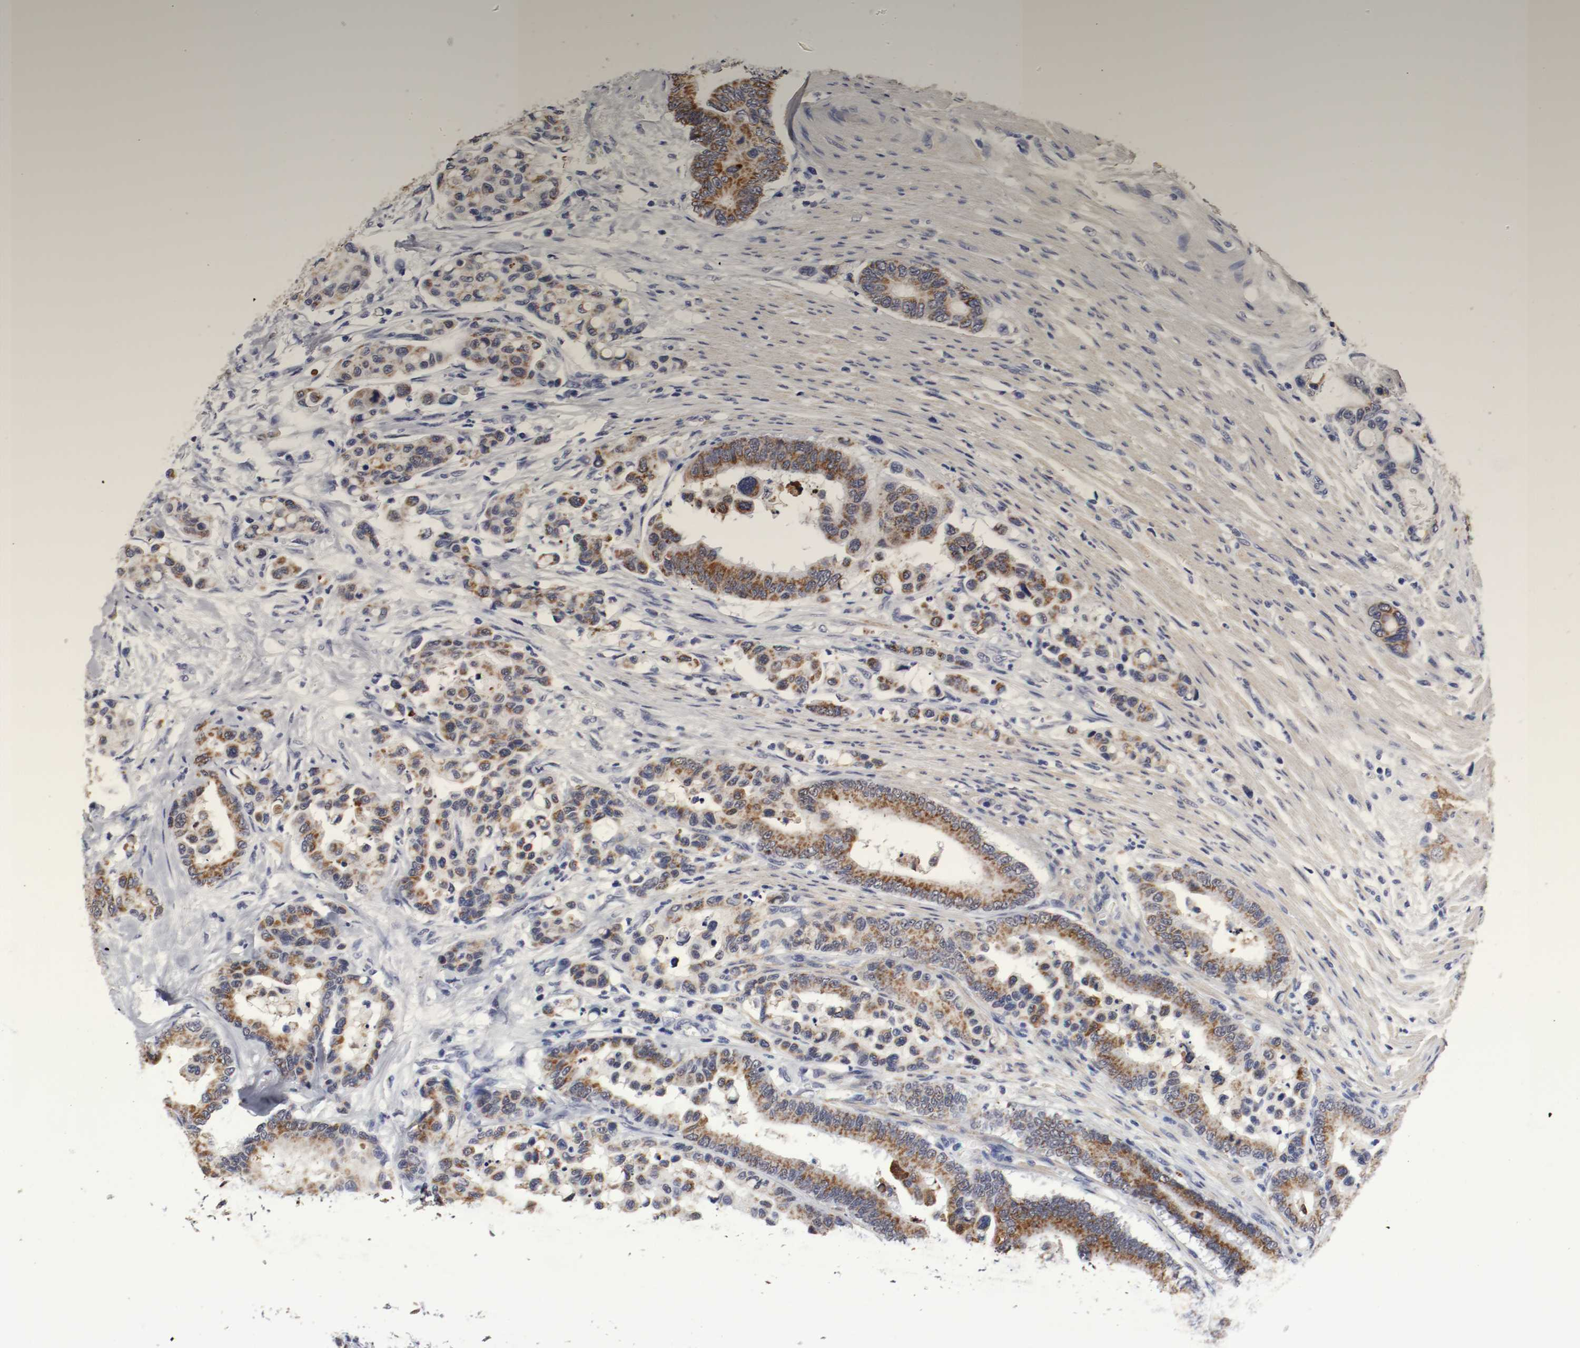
{"staining": {"intensity": "moderate", "quantity": ">75%", "location": "cytoplasmic/membranous"}, "tissue": "colorectal cancer", "cell_type": "Tumor cells", "image_type": "cancer", "snomed": [{"axis": "morphology", "description": "Normal tissue, NOS"}, {"axis": "morphology", "description": "Adenocarcinoma, NOS"}, {"axis": "topography", "description": "Colon"}], "caption": "Colorectal cancer (adenocarcinoma) stained for a protein (brown) reveals moderate cytoplasmic/membranous positive staining in about >75% of tumor cells.", "gene": "GRHL2", "patient": {"sex": "male", "age": 82}}